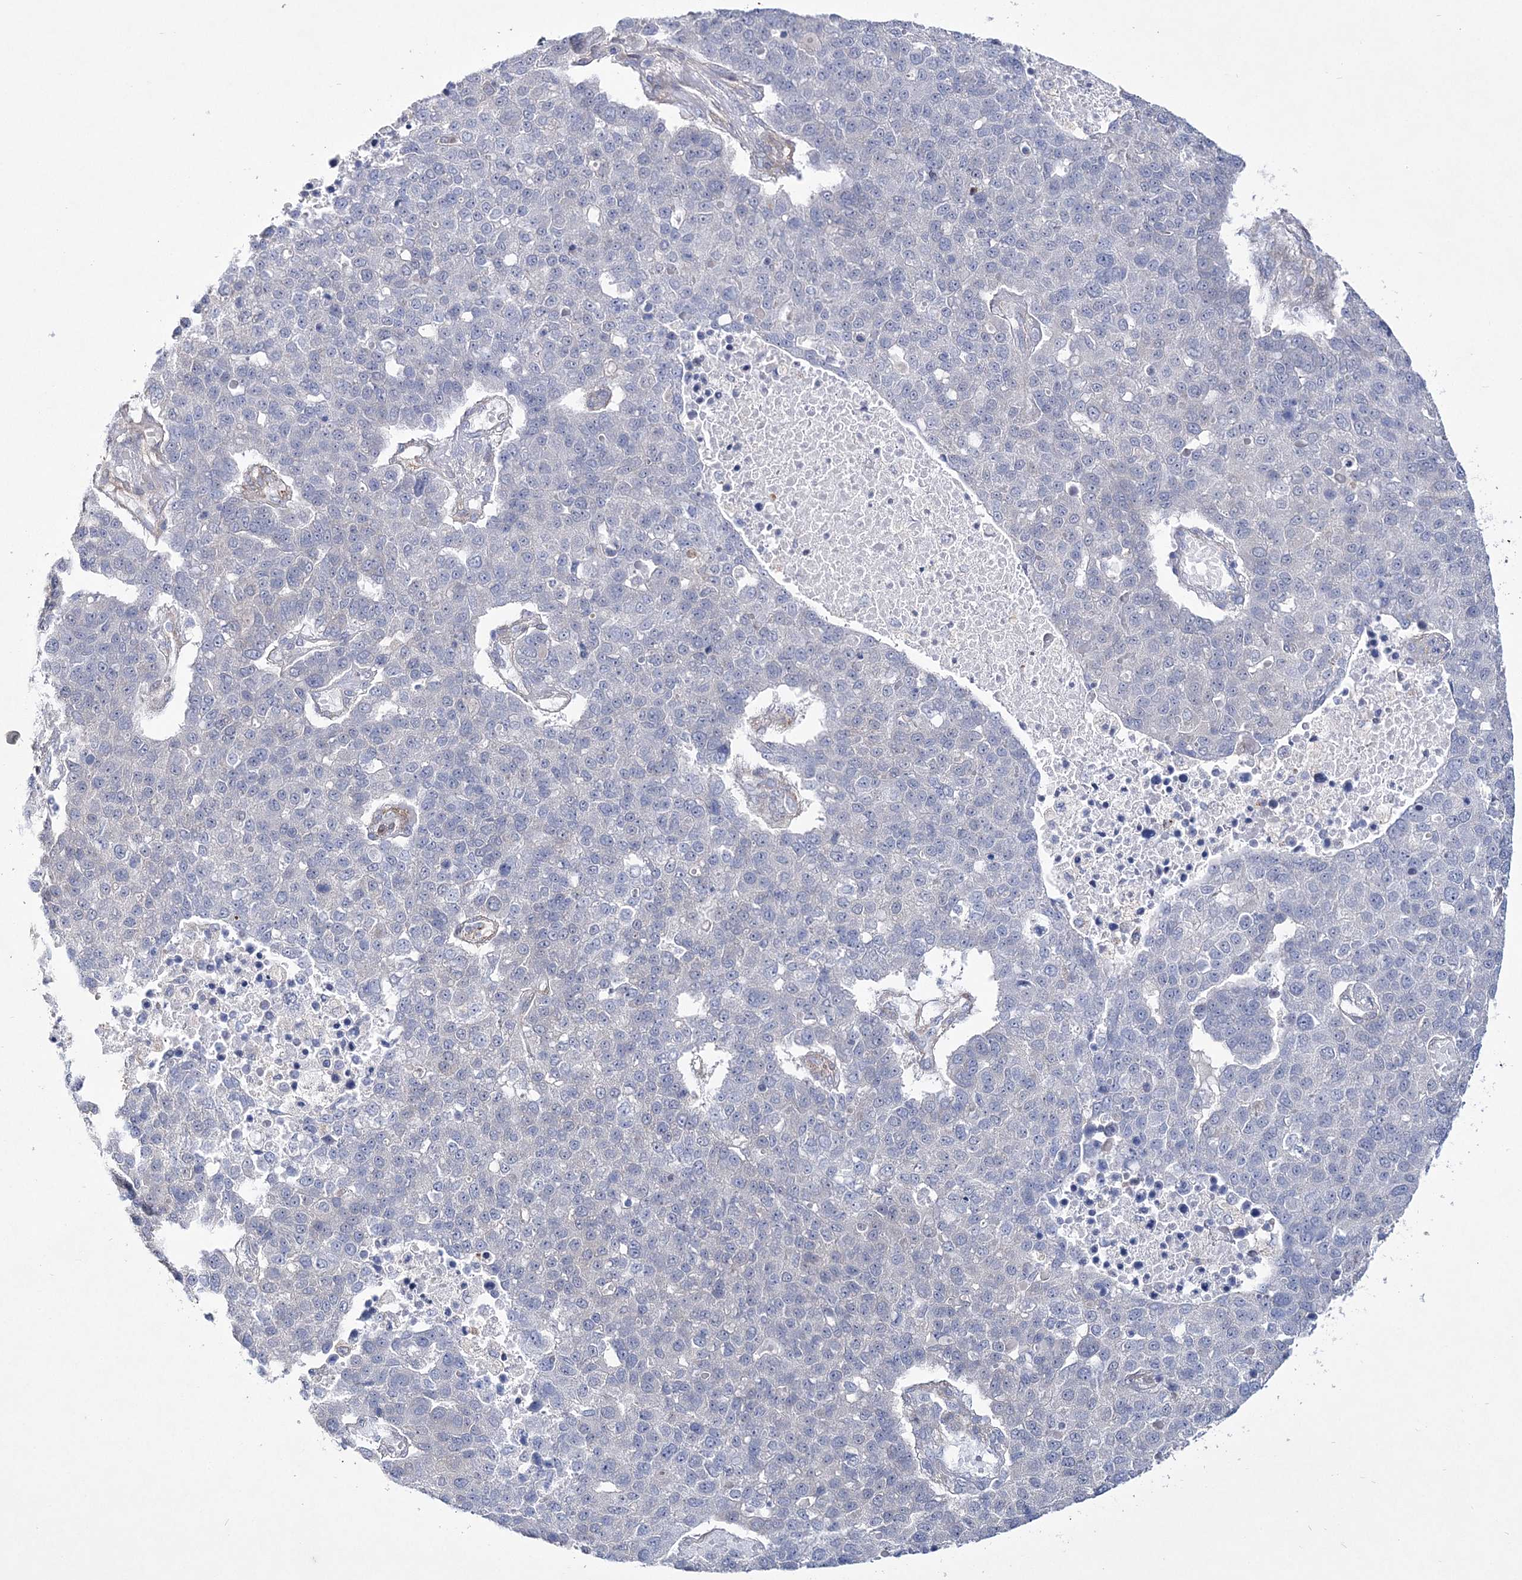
{"staining": {"intensity": "negative", "quantity": "none", "location": "none"}, "tissue": "pancreatic cancer", "cell_type": "Tumor cells", "image_type": "cancer", "snomed": [{"axis": "morphology", "description": "Adenocarcinoma, NOS"}, {"axis": "topography", "description": "Pancreas"}], "caption": "IHC histopathology image of neoplastic tissue: human pancreatic cancer stained with DAB exhibits no significant protein staining in tumor cells.", "gene": "ANO1", "patient": {"sex": "female", "age": 61}}